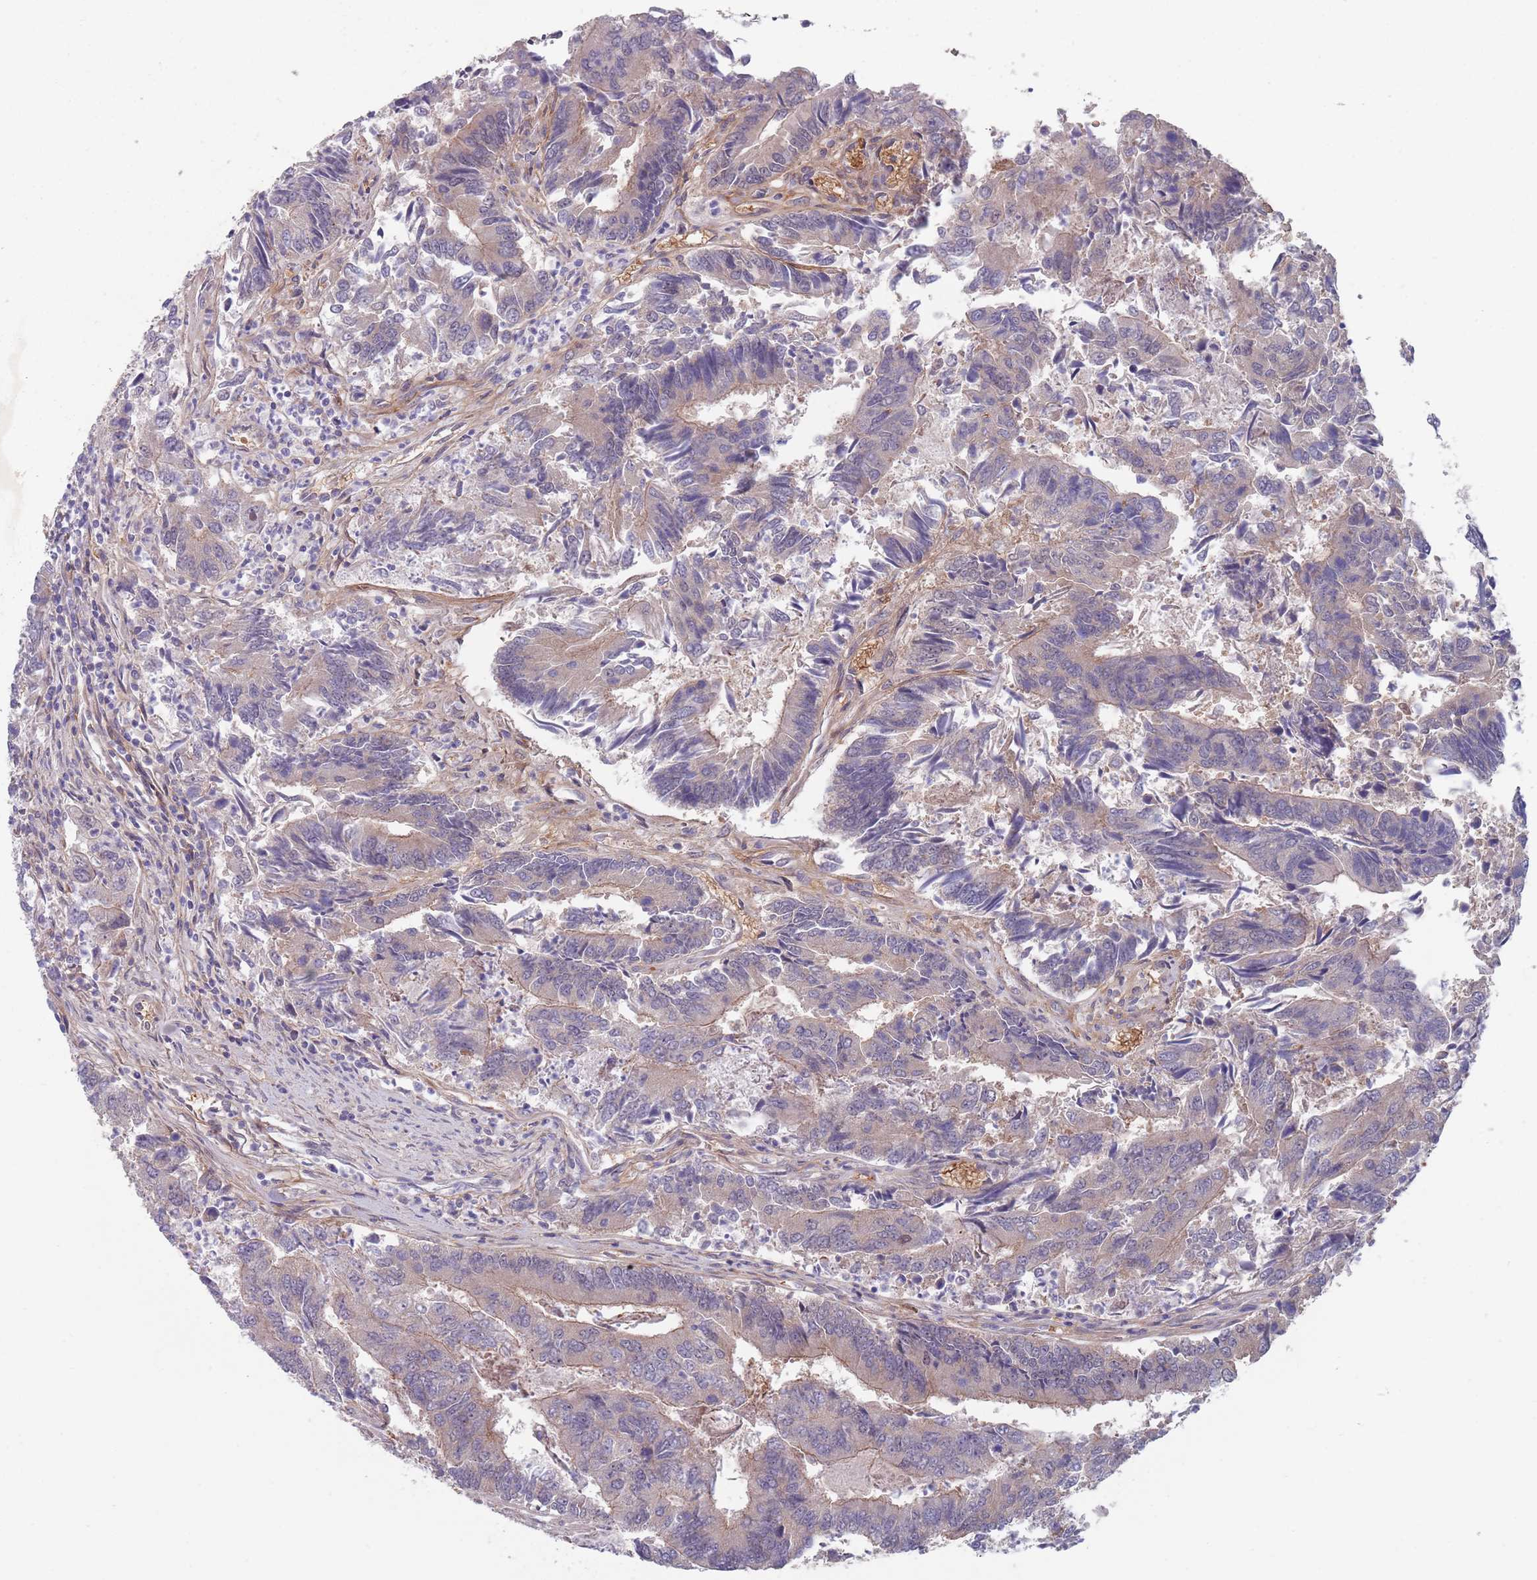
{"staining": {"intensity": "moderate", "quantity": "<25%", "location": "cytoplasmic/membranous"}, "tissue": "colorectal cancer", "cell_type": "Tumor cells", "image_type": "cancer", "snomed": [{"axis": "morphology", "description": "Adenocarcinoma, NOS"}, {"axis": "topography", "description": "Colon"}], "caption": "An image of colorectal cancer stained for a protein demonstrates moderate cytoplasmic/membranous brown staining in tumor cells. (IHC, brightfield microscopy, high magnification).", "gene": "CLNS1A", "patient": {"sex": "female", "age": 67}}